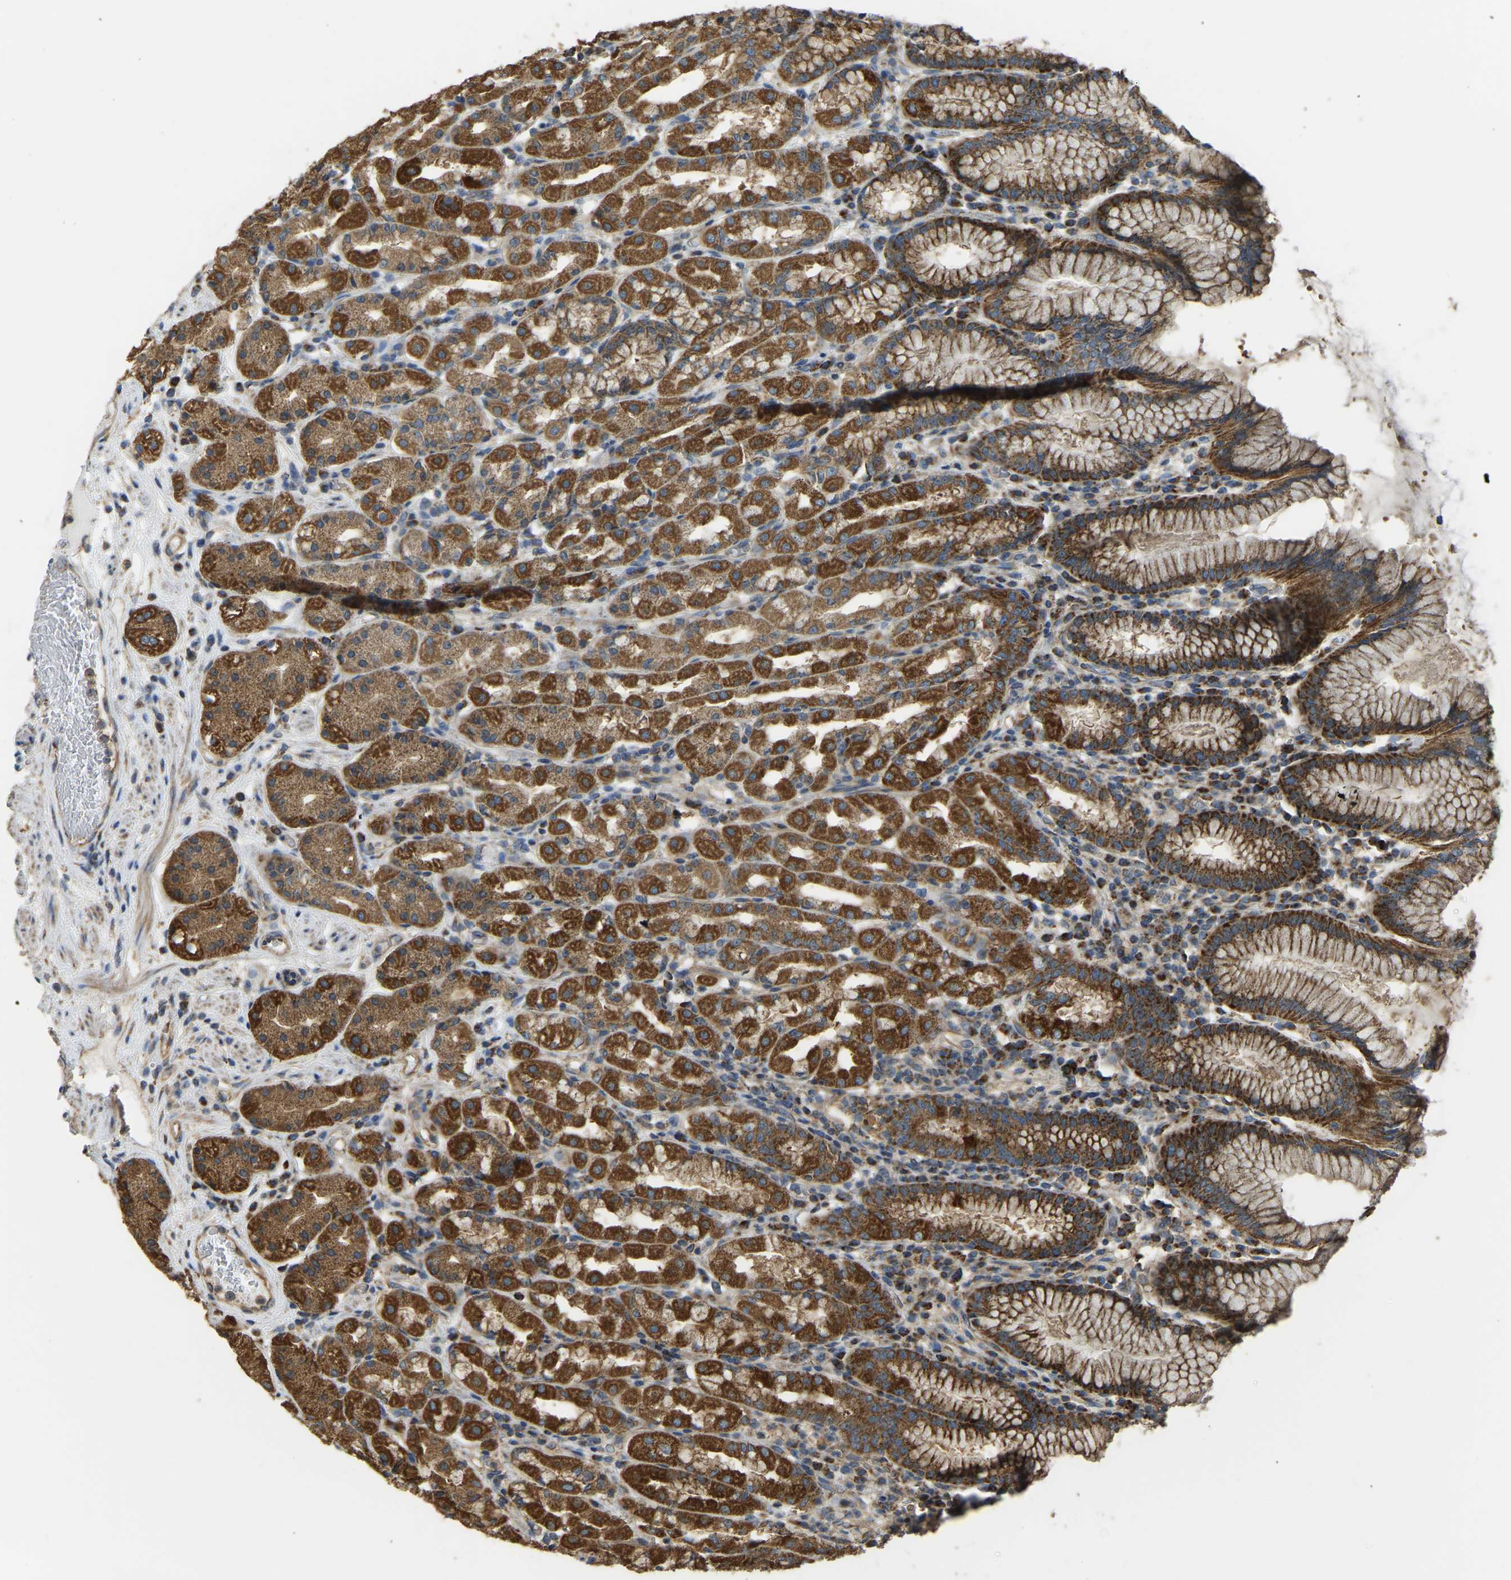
{"staining": {"intensity": "strong", "quantity": ">75%", "location": "cytoplasmic/membranous"}, "tissue": "stomach", "cell_type": "Glandular cells", "image_type": "normal", "snomed": [{"axis": "morphology", "description": "Normal tissue, NOS"}, {"axis": "topography", "description": "Stomach"}, {"axis": "topography", "description": "Stomach, lower"}], "caption": "Immunohistochemical staining of unremarkable stomach exhibits >75% levels of strong cytoplasmic/membranous protein expression in about >75% of glandular cells.", "gene": "PSMD7", "patient": {"sex": "female", "age": 56}}